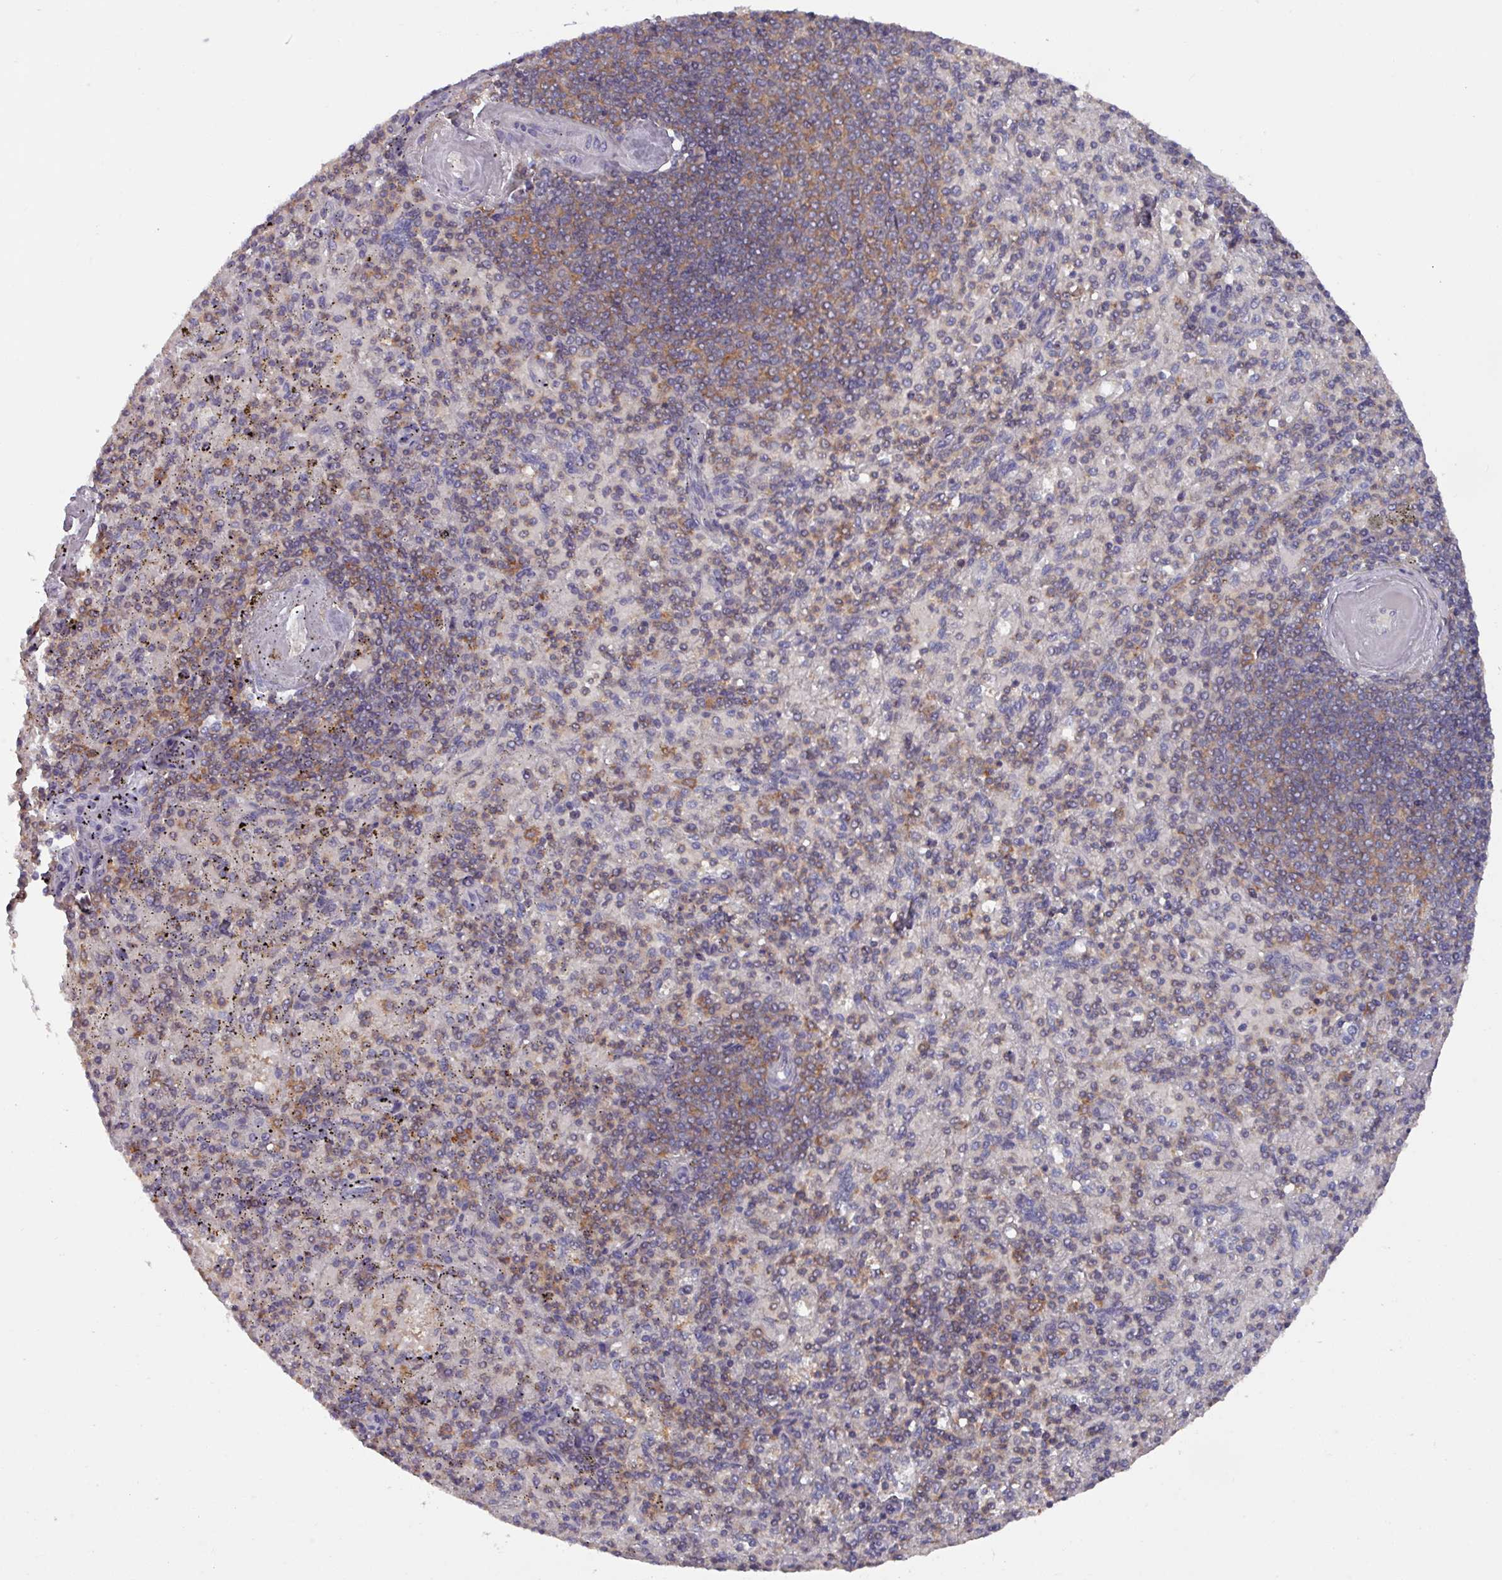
{"staining": {"intensity": "moderate", "quantity": "25%-75%", "location": "cytoplasmic/membranous"}, "tissue": "spleen", "cell_type": "Cells in red pulp", "image_type": "normal", "snomed": [{"axis": "morphology", "description": "Normal tissue, NOS"}, {"axis": "topography", "description": "Spleen"}], "caption": "The micrograph shows staining of benign spleen, revealing moderate cytoplasmic/membranous protein staining (brown color) within cells in red pulp.", "gene": "PRRX1", "patient": {"sex": "male", "age": 82}}